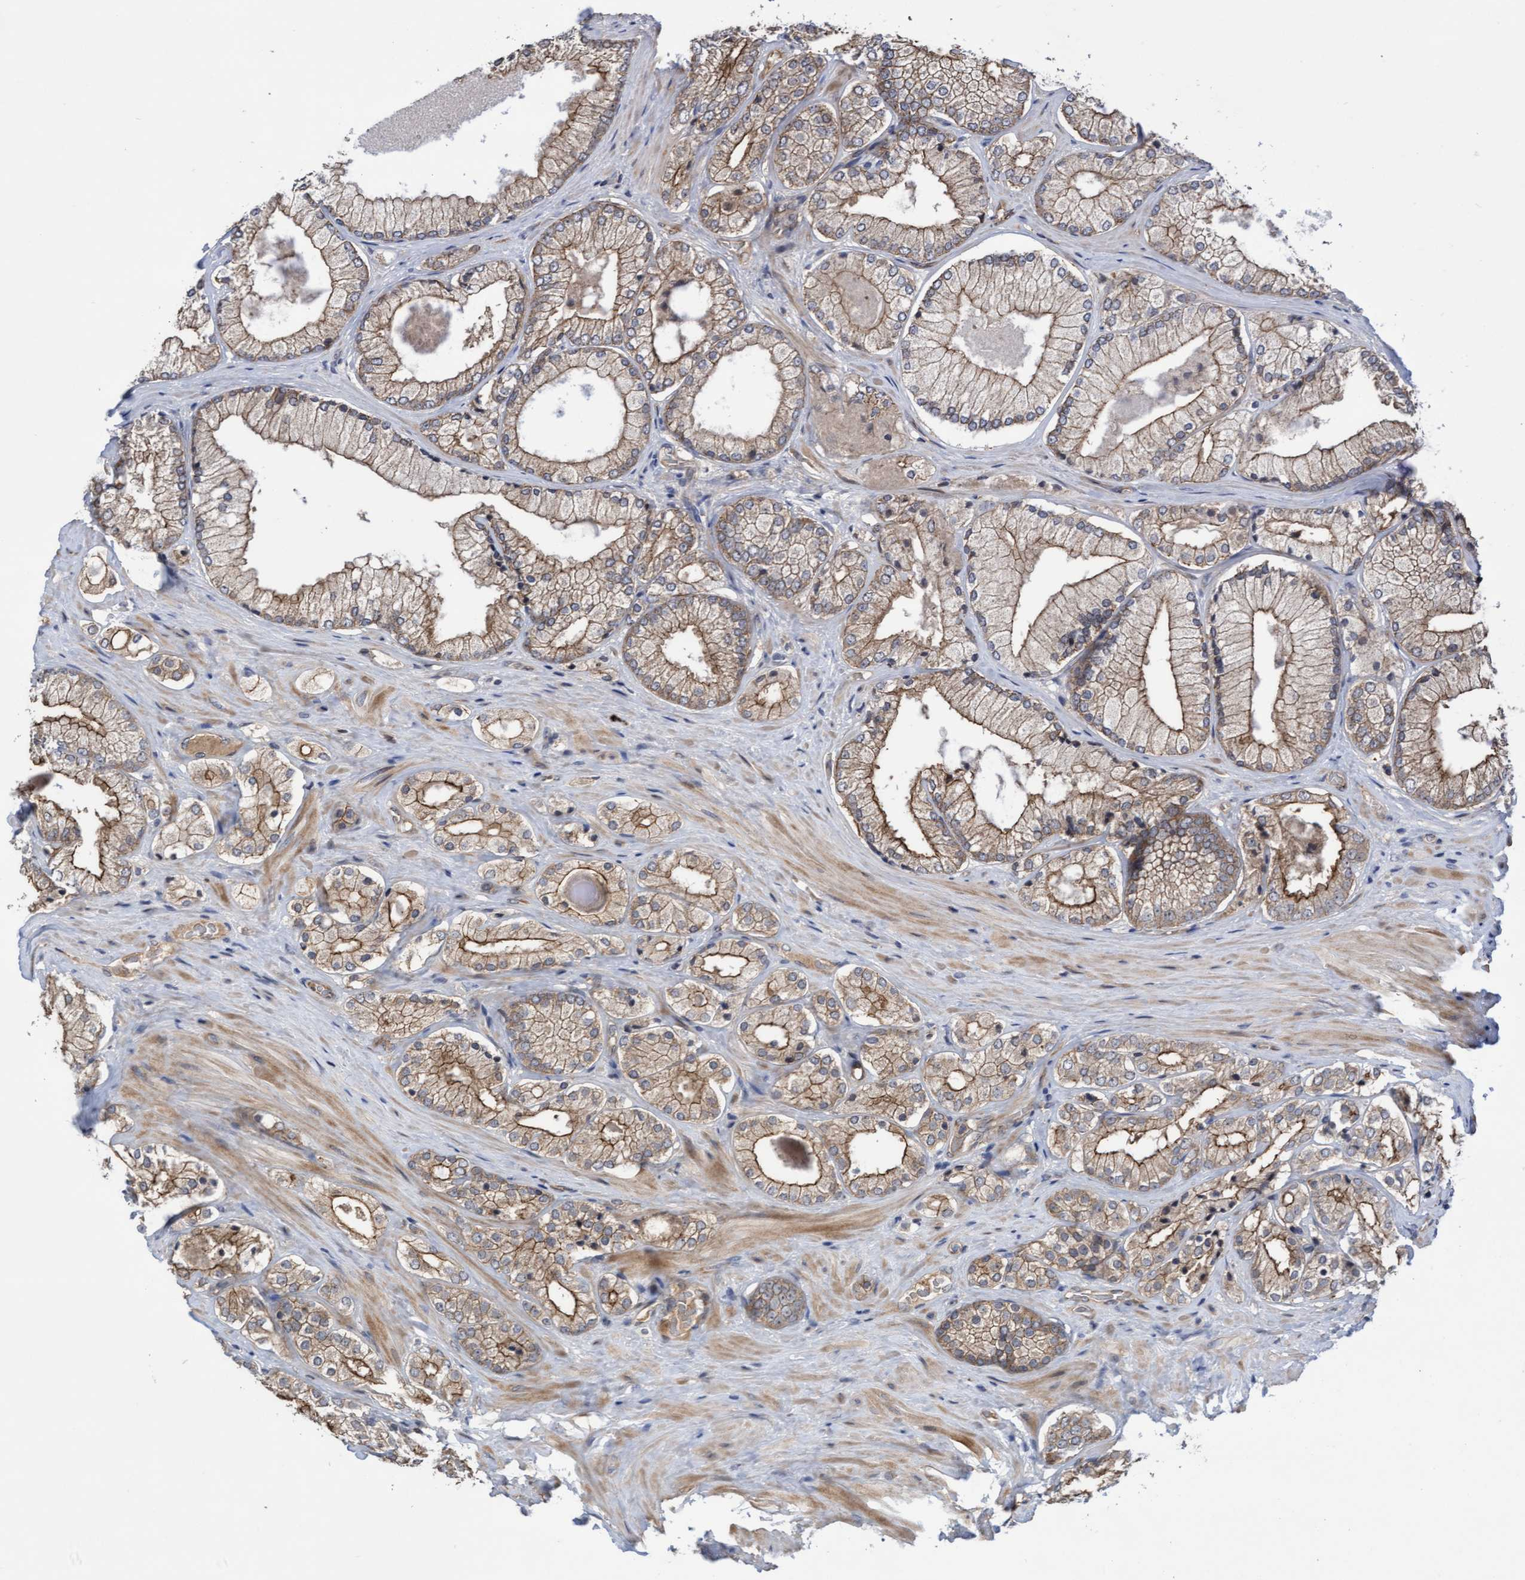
{"staining": {"intensity": "moderate", "quantity": "25%-75%", "location": "cytoplasmic/membranous"}, "tissue": "prostate cancer", "cell_type": "Tumor cells", "image_type": "cancer", "snomed": [{"axis": "morphology", "description": "Adenocarcinoma, Low grade"}, {"axis": "topography", "description": "Prostate"}], "caption": "The image displays staining of adenocarcinoma (low-grade) (prostate), revealing moderate cytoplasmic/membranous protein expression (brown color) within tumor cells.", "gene": "COBL", "patient": {"sex": "male", "age": 65}}